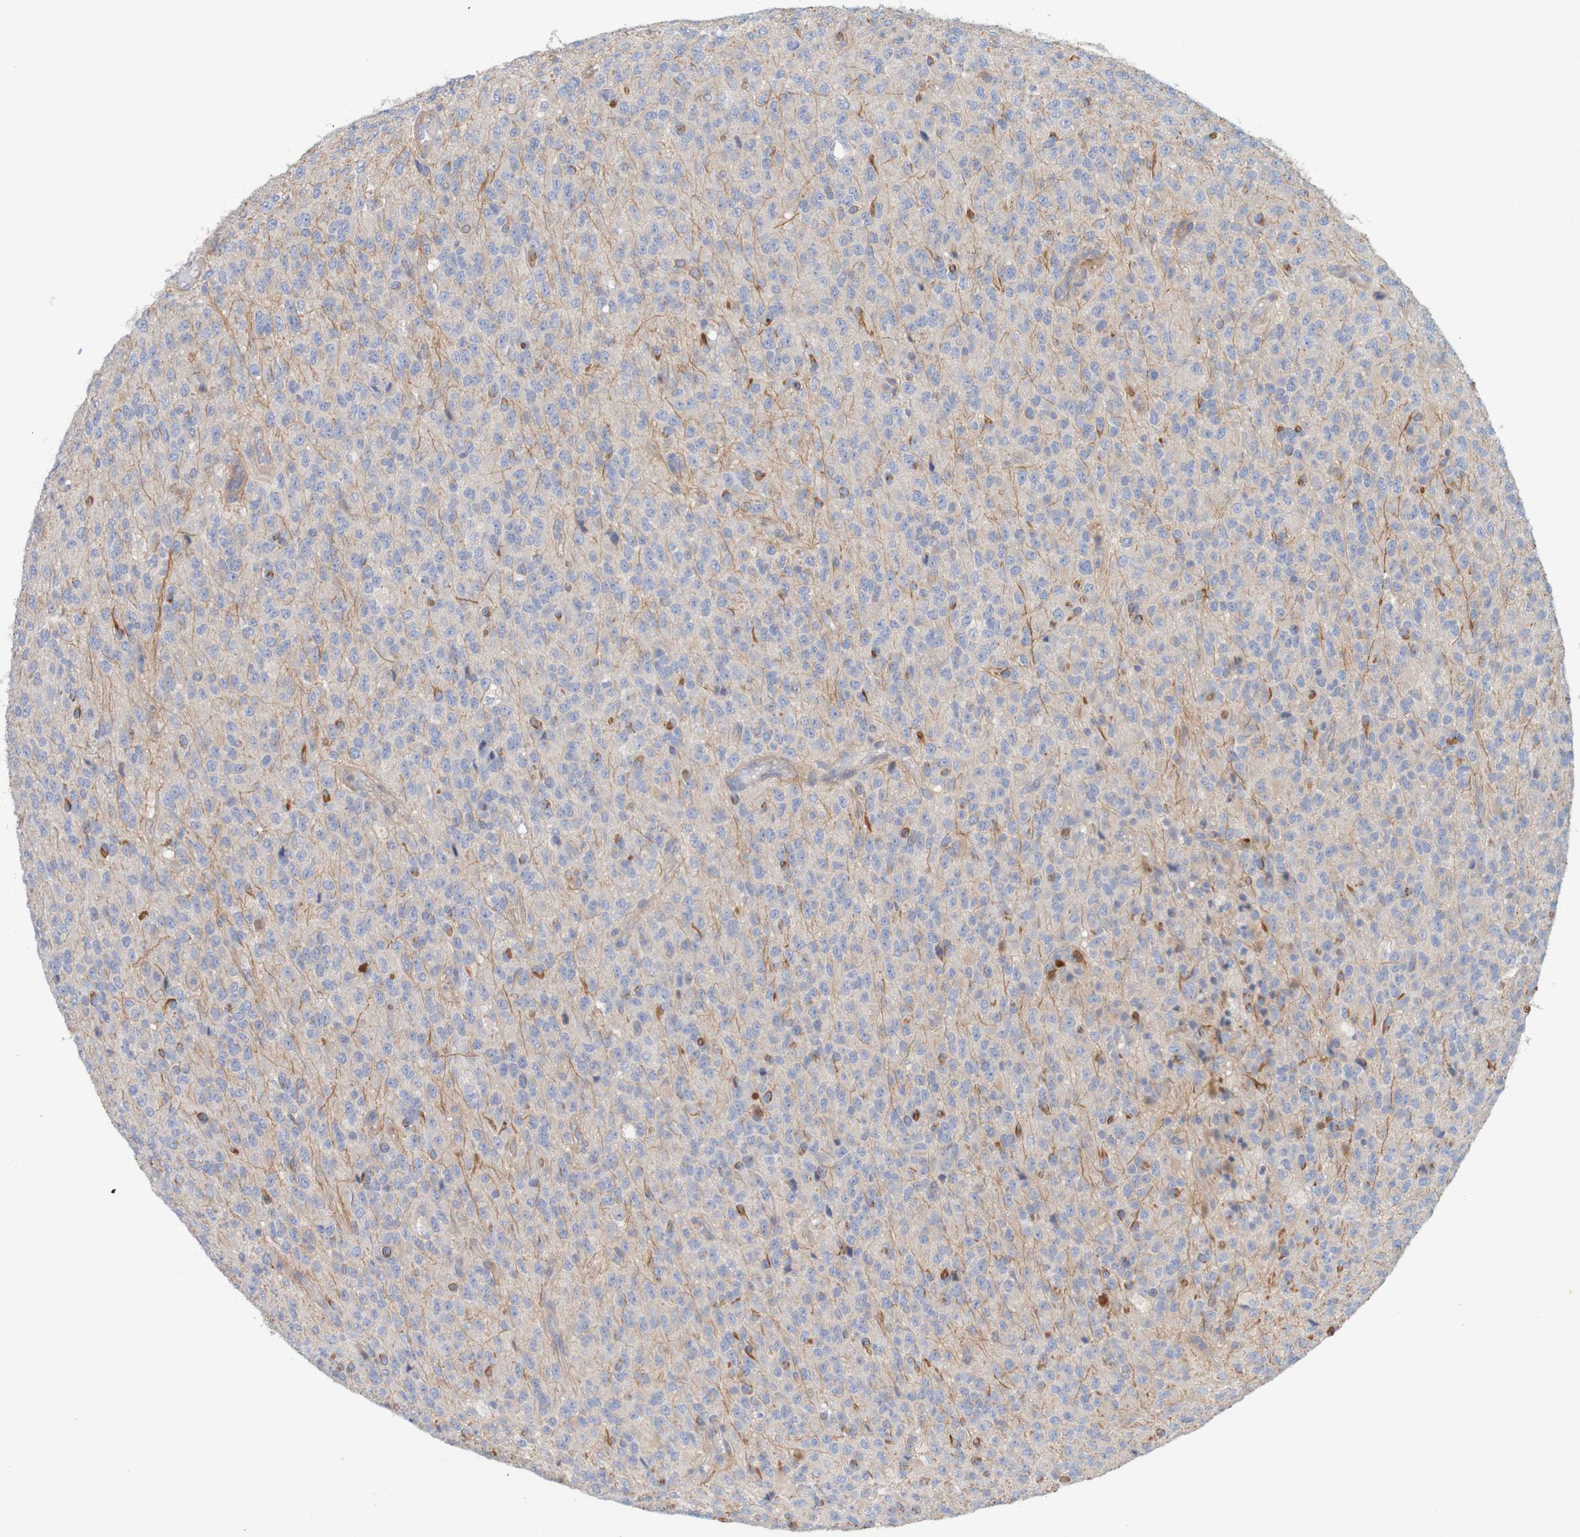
{"staining": {"intensity": "weak", "quantity": "<25%", "location": "cytoplasmic/membranous"}, "tissue": "glioma", "cell_type": "Tumor cells", "image_type": "cancer", "snomed": [{"axis": "morphology", "description": "Glioma, malignant, High grade"}, {"axis": "topography", "description": "pancreas cauda"}], "caption": "A high-resolution image shows immunohistochemistry staining of malignant high-grade glioma, which shows no significant expression in tumor cells.", "gene": "KRT23", "patient": {"sex": "male", "age": 60}}